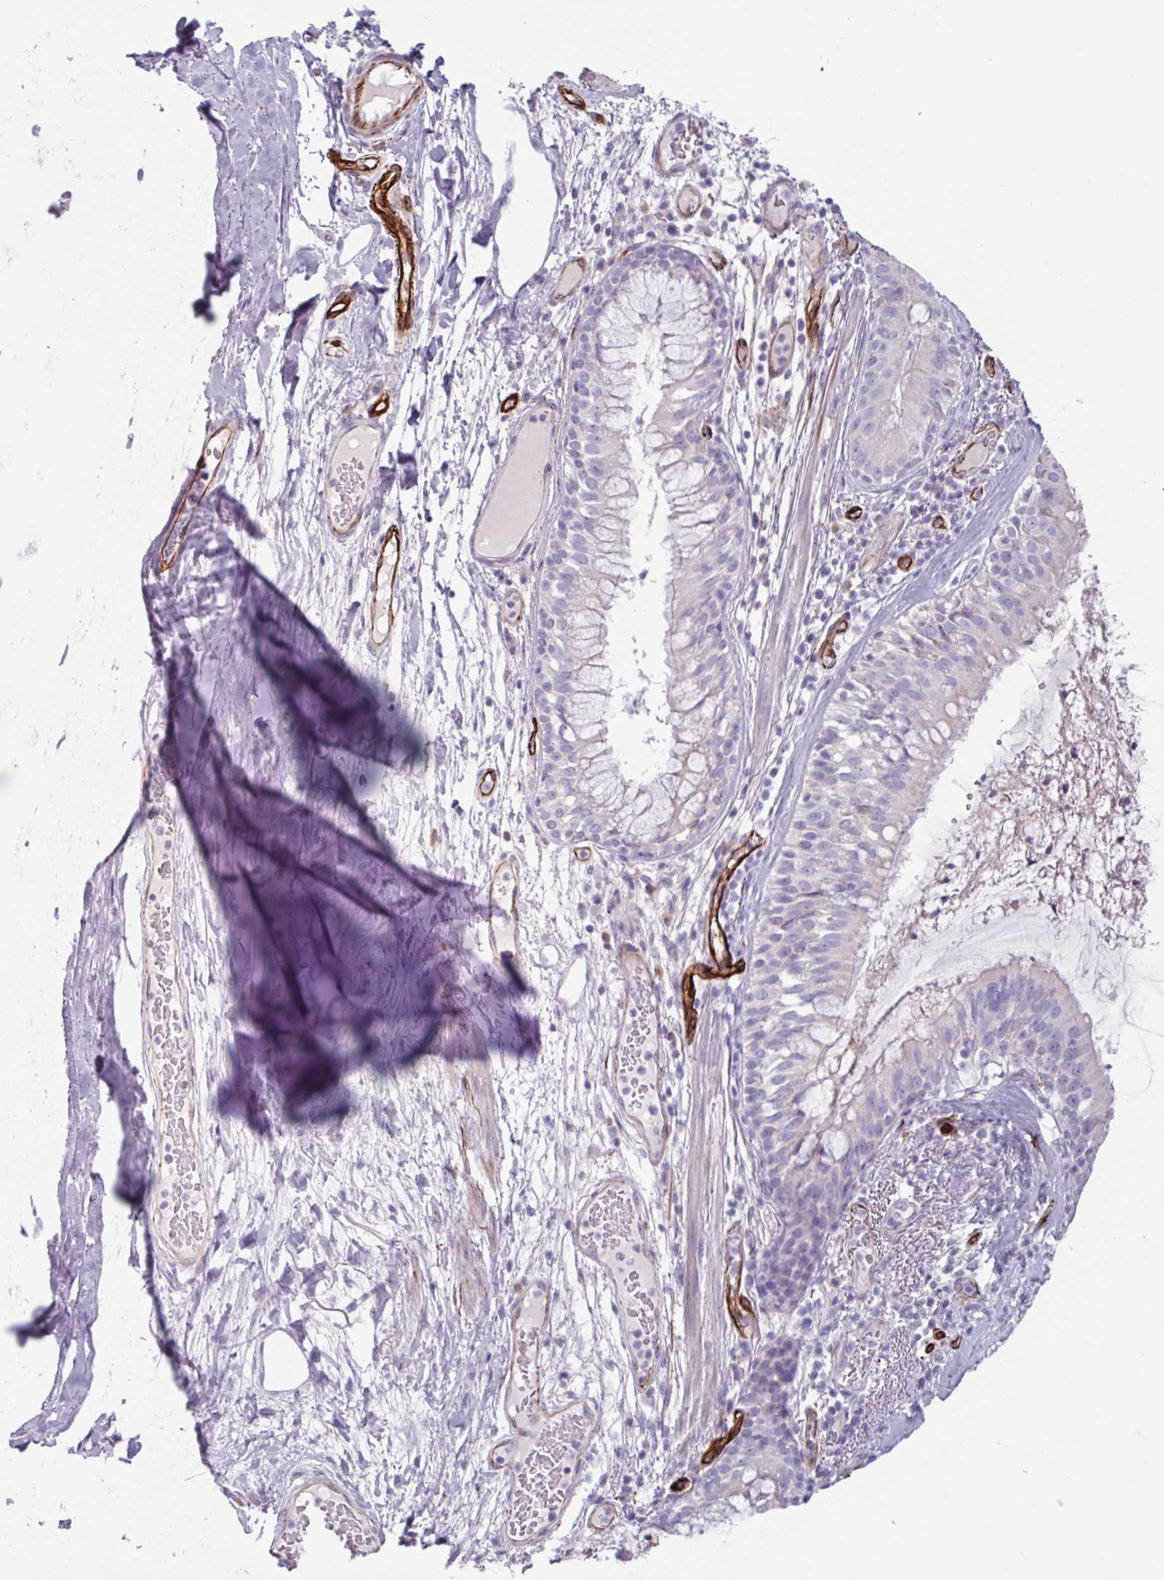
{"staining": {"intensity": "negative", "quantity": "none", "location": "none"}, "tissue": "bronchus", "cell_type": "Respiratory epithelial cells", "image_type": "normal", "snomed": [{"axis": "morphology", "description": "Normal tissue, NOS"}, {"axis": "topography", "description": "Cartilage tissue"}, {"axis": "topography", "description": "Bronchus"}], "caption": "An IHC micrograph of normal bronchus is shown. There is no staining in respiratory epithelial cells of bronchus.", "gene": "BTD", "patient": {"sex": "male", "age": 63}}